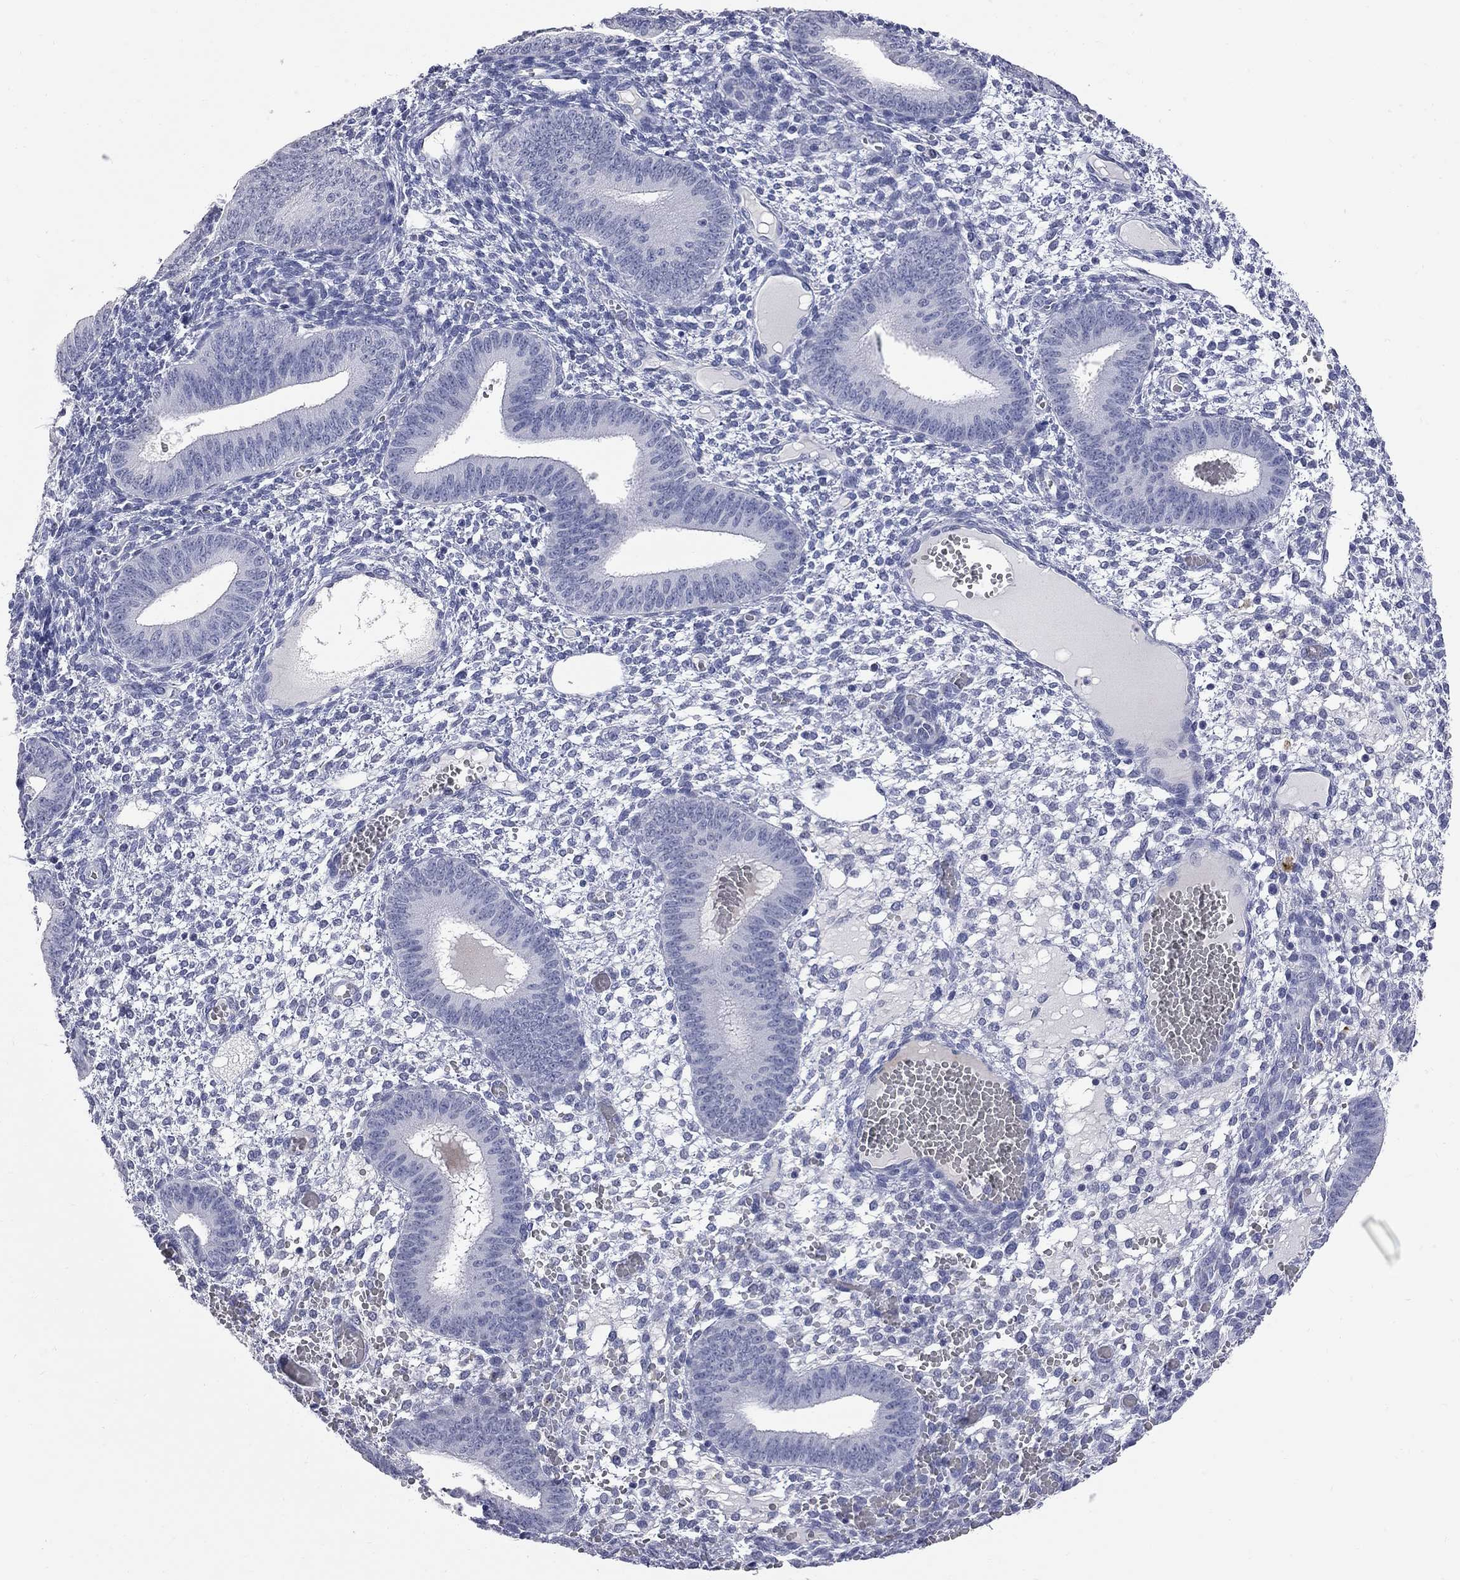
{"staining": {"intensity": "negative", "quantity": "none", "location": "none"}, "tissue": "endometrium", "cell_type": "Cells in endometrial stroma", "image_type": "normal", "snomed": [{"axis": "morphology", "description": "Normal tissue, NOS"}, {"axis": "topography", "description": "Endometrium"}], "caption": "A histopathology image of endometrium stained for a protein displays no brown staining in cells in endometrial stroma. (Brightfield microscopy of DAB (3,3'-diaminobenzidine) immunohistochemistry (IHC) at high magnification).", "gene": "FAM221B", "patient": {"sex": "female", "age": 42}}